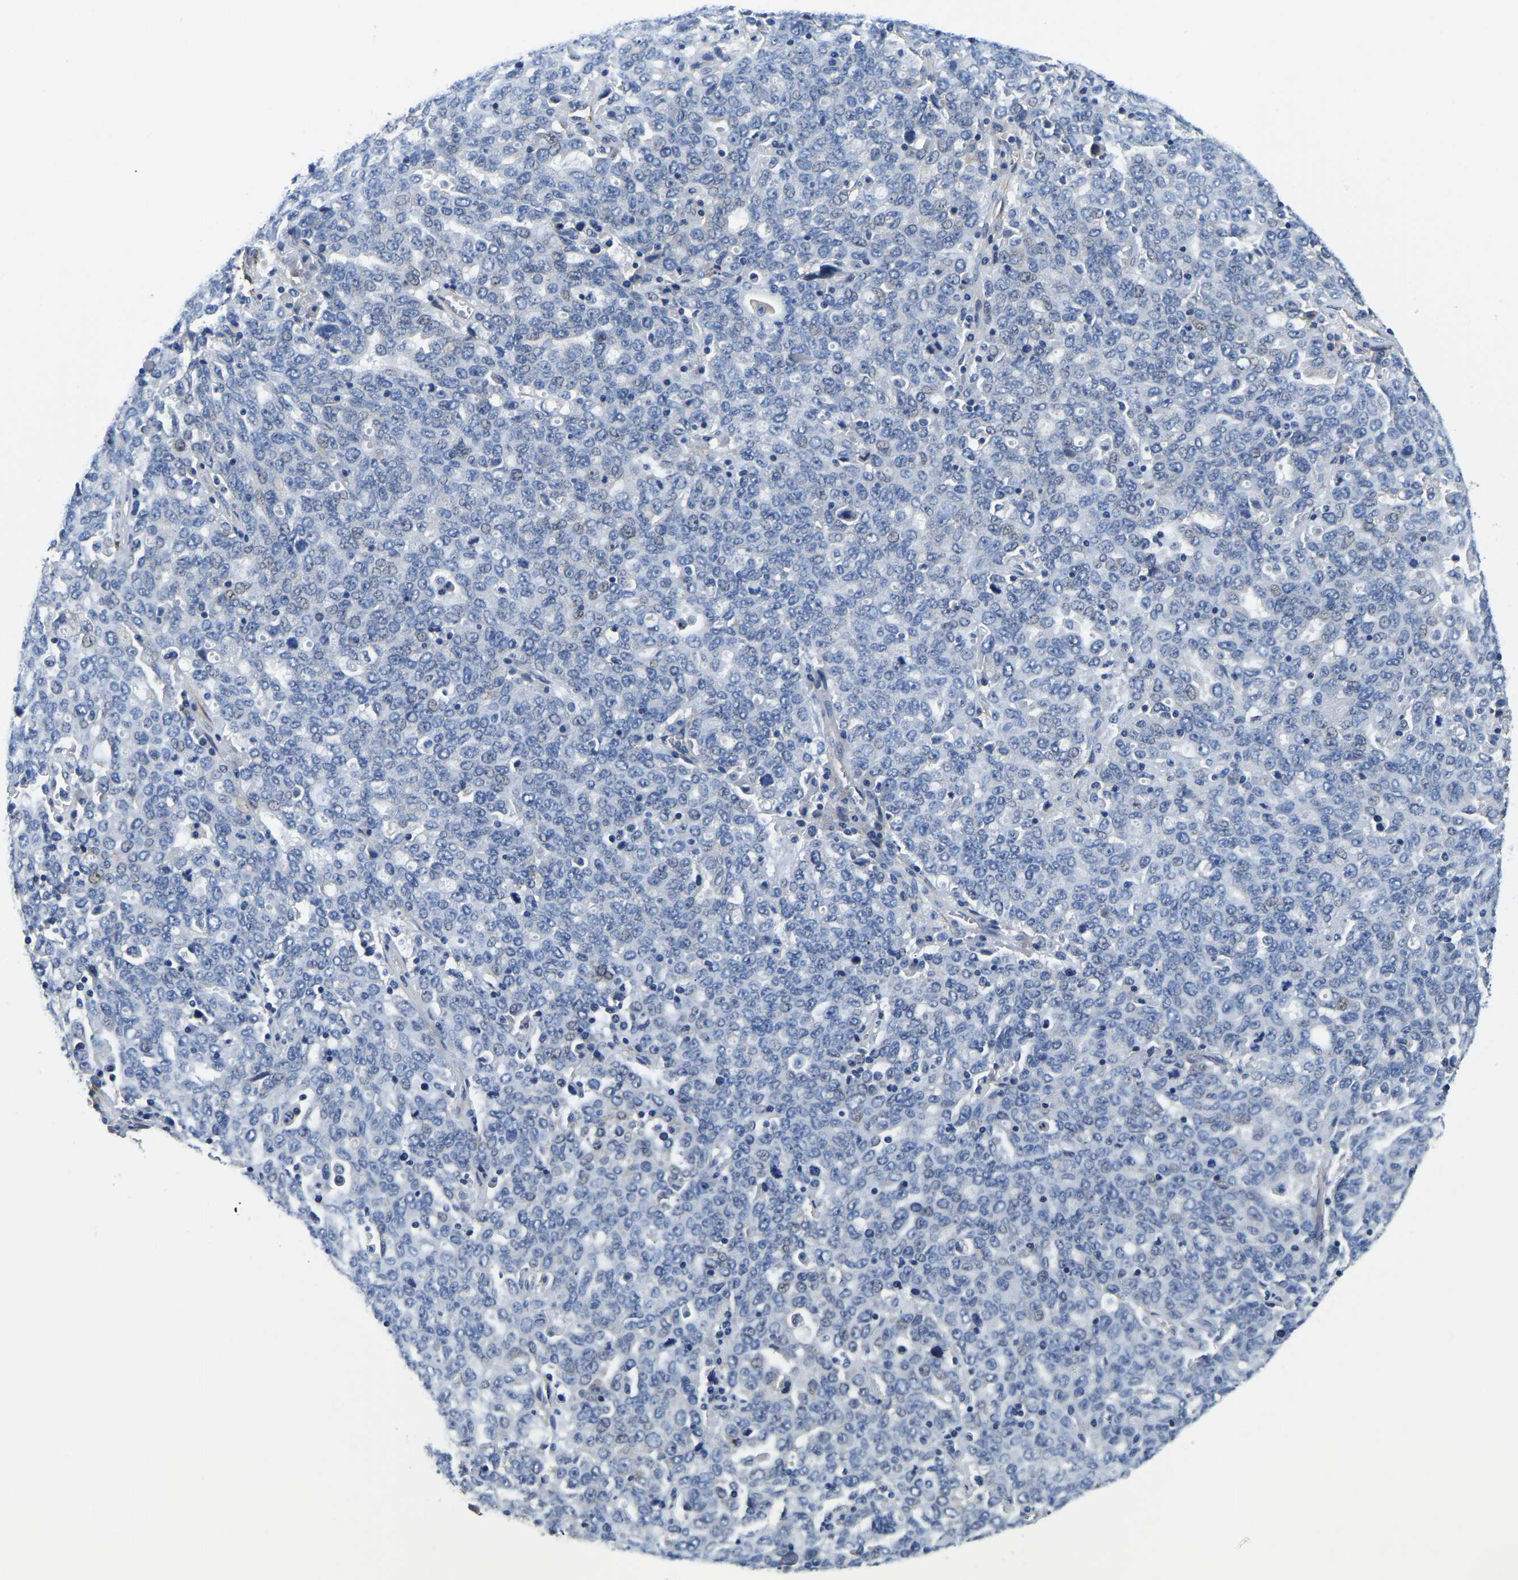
{"staining": {"intensity": "negative", "quantity": "none", "location": "none"}, "tissue": "ovarian cancer", "cell_type": "Tumor cells", "image_type": "cancer", "snomed": [{"axis": "morphology", "description": "Carcinoma, endometroid"}, {"axis": "topography", "description": "Ovary"}], "caption": "Tumor cells are negative for protein expression in human ovarian endometroid carcinoma.", "gene": "ITGA2", "patient": {"sex": "female", "age": 62}}